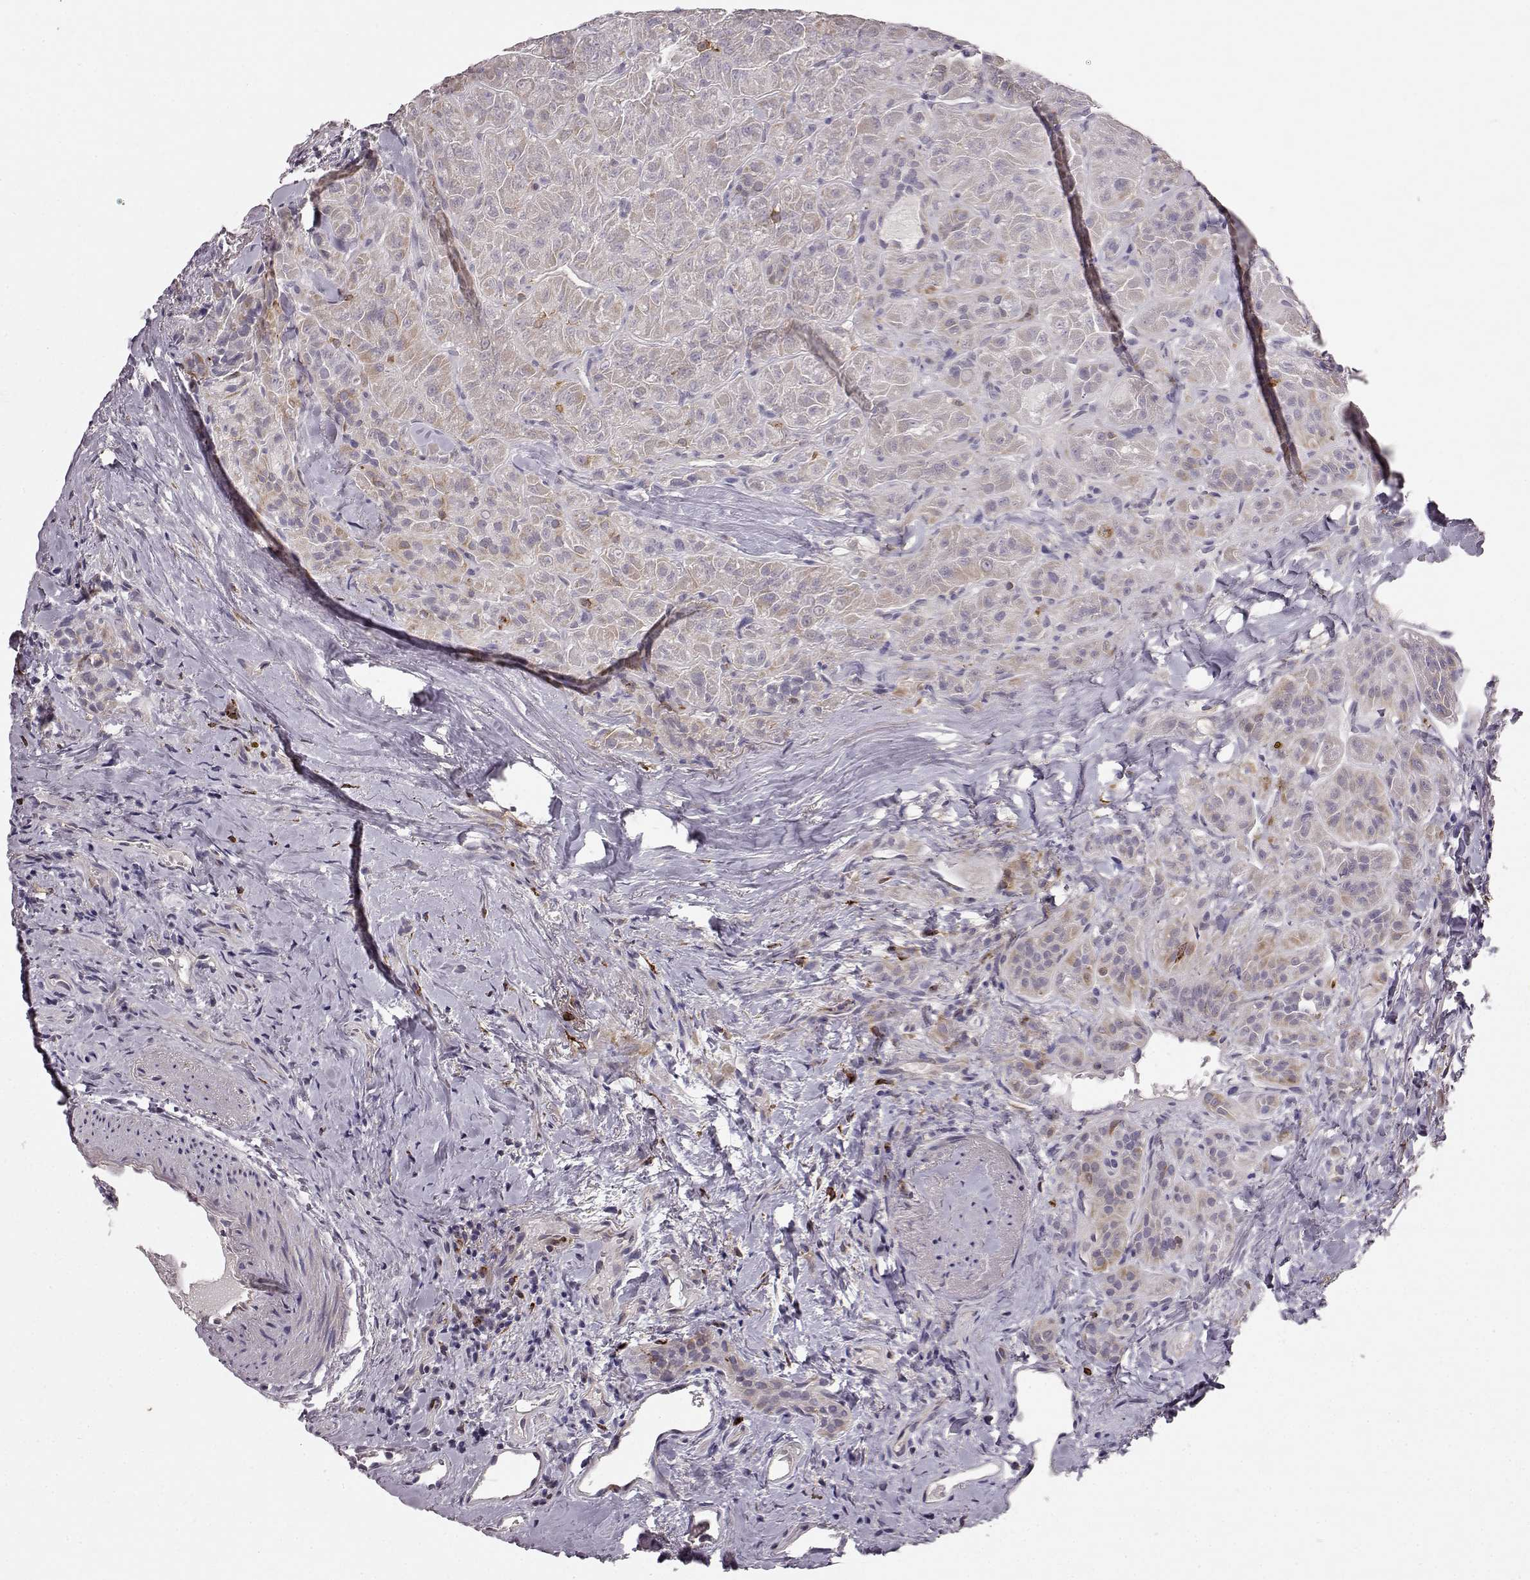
{"staining": {"intensity": "weak", "quantity": "<25%", "location": "cytoplasmic/membranous"}, "tissue": "thyroid cancer", "cell_type": "Tumor cells", "image_type": "cancer", "snomed": [{"axis": "morphology", "description": "Papillary adenocarcinoma, NOS"}, {"axis": "topography", "description": "Thyroid gland"}], "caption": "Immunohistochemistry (IHC) image of human thyroid papillary adenocarcinoma stained for a protein (brown), which reveals no staining in tumor cells.", "gene": "CCNF", "patient": {"sex": "female", "age": 45}}